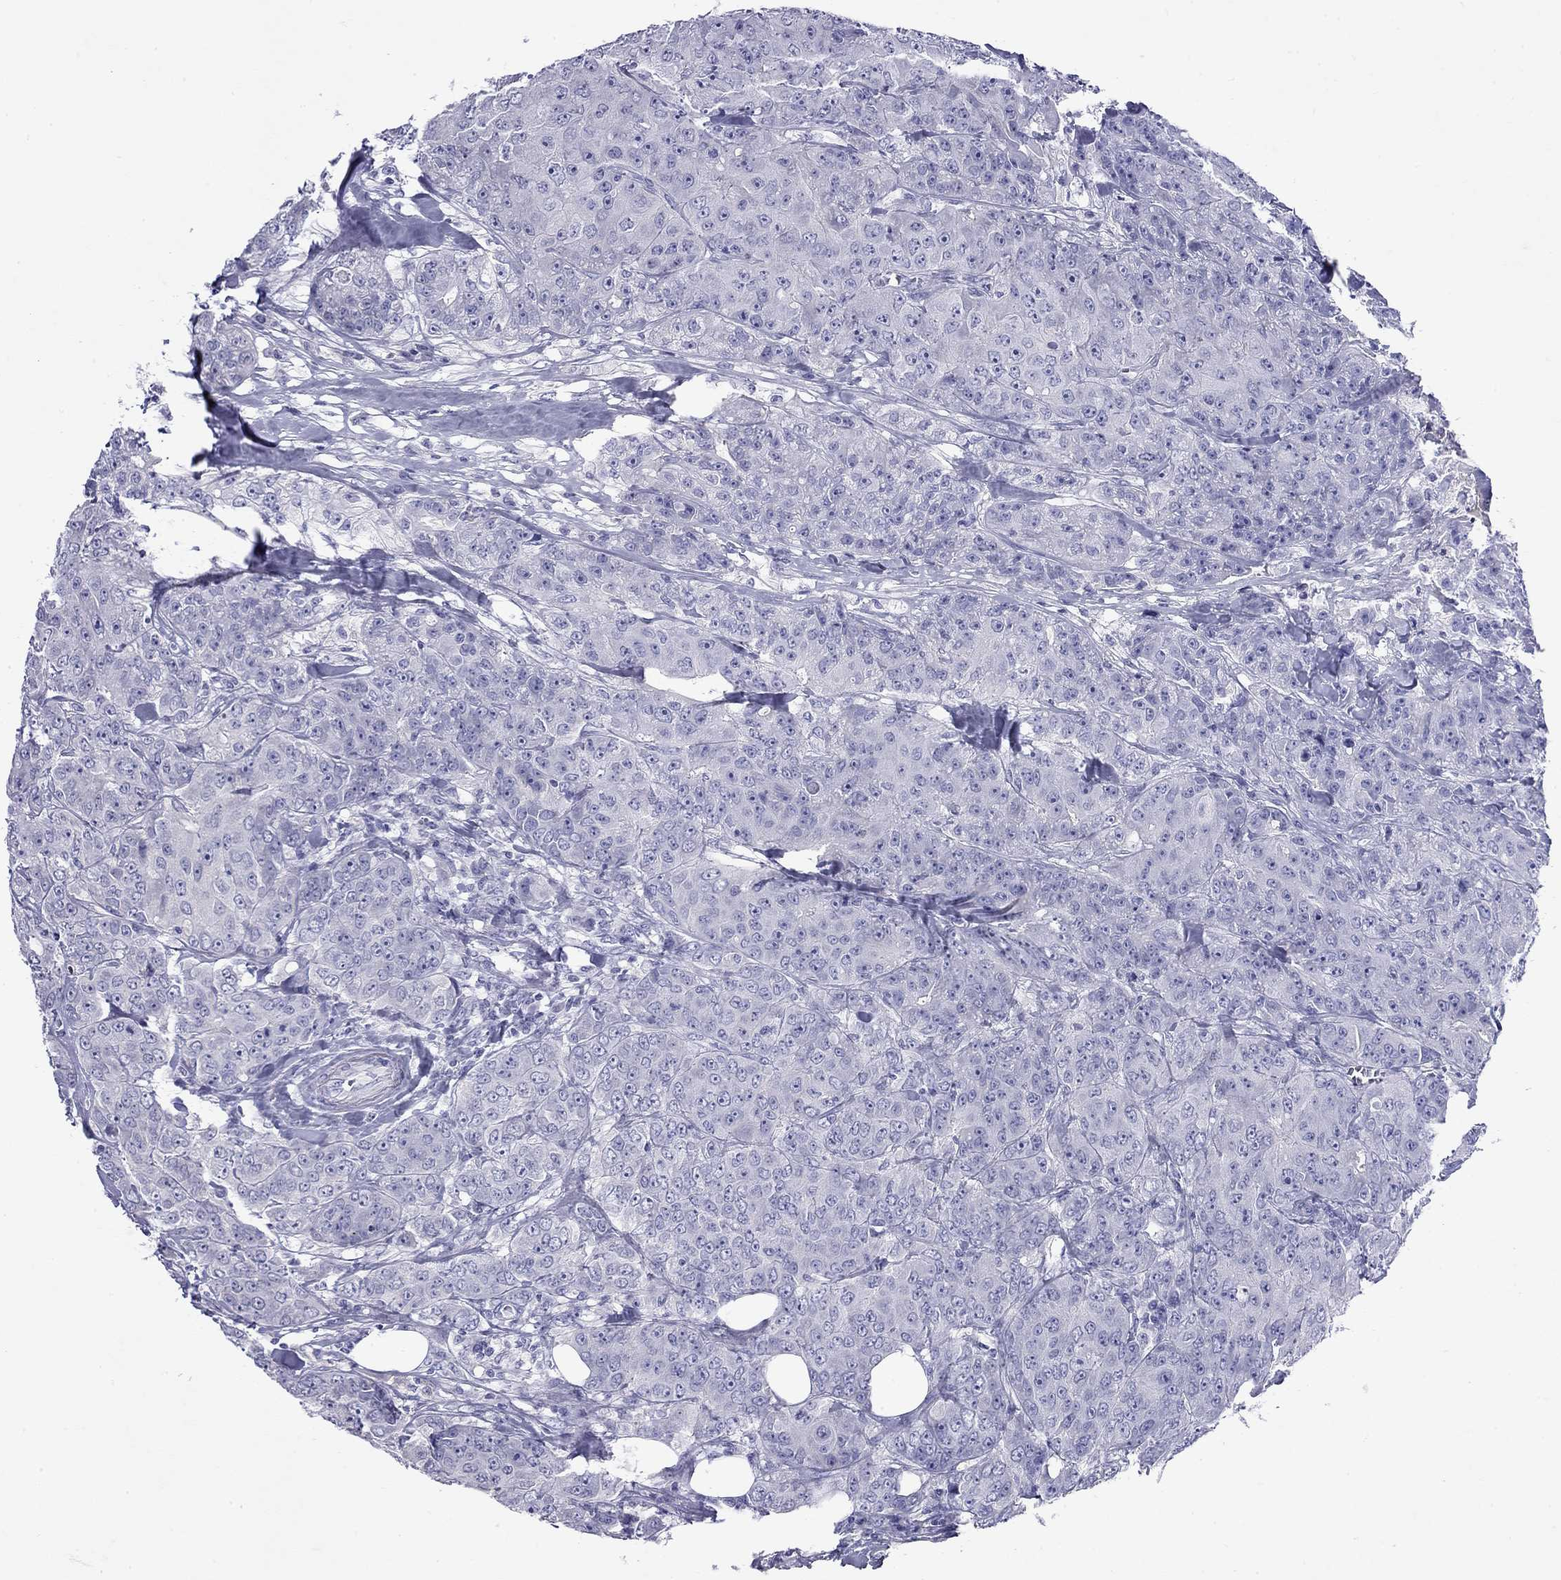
{"staining": {"intensity": "negative", "quantity": "none", "location": "none"}, "tissue": "breast cancer", "cell_type": "Tumor cells", "image_type": "cancer", "snomed": [{"axis": "morphology", "description": "Duct carcinoma"}, {"axis": "topography", "description": "Breast"}], "caption": "Immunohistochemical staining of invasive ductal carcinoma (breast) demonstrates no significant positivity in tumor cells. (DAB IHC with hematoxylin counter stain).", "gene": "GNAT3", "patient": {"sex": "female", "age": 43}}